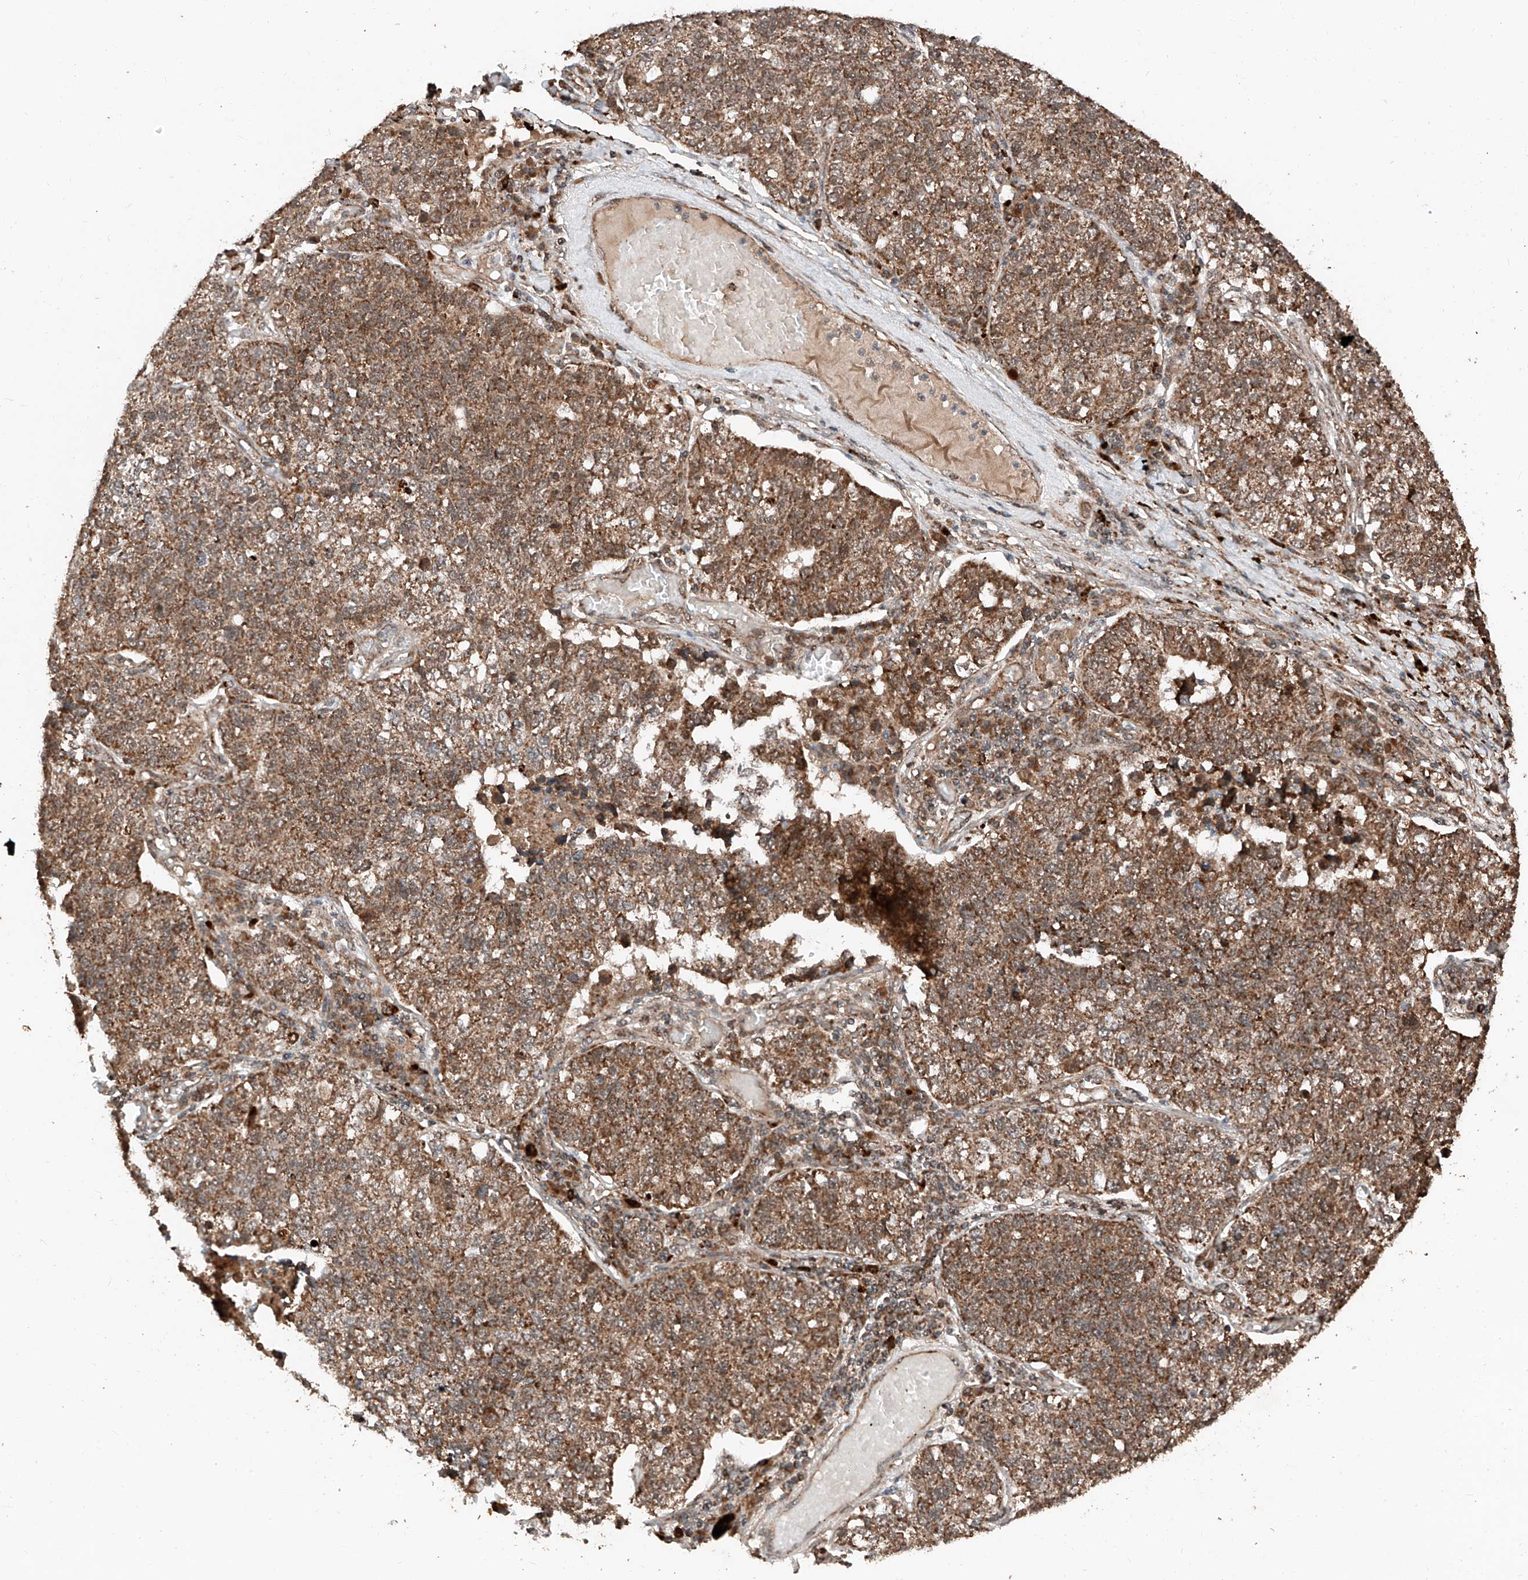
{"staining": {"intensity": "moderate", "quantity": ">75%", "location": "cytoplasmic/membranous"}, "tissue": "lung cancer", "cell_type": "Tumor cells", "image_type": "cancer", "snomed": [{"axis": "morphology", "description": "Adenocarcinoma, NOS"}, {"axis": "topography", "description": "Lung"}], "caption": "An image of human adenocarcinoma (lung) stained for a protein demonstrates moderate cytoplasmic/membranous brown staining in tumor cells.", "gene": "ZSCAN29", "patient": {"sex": "male", "age": 49}}